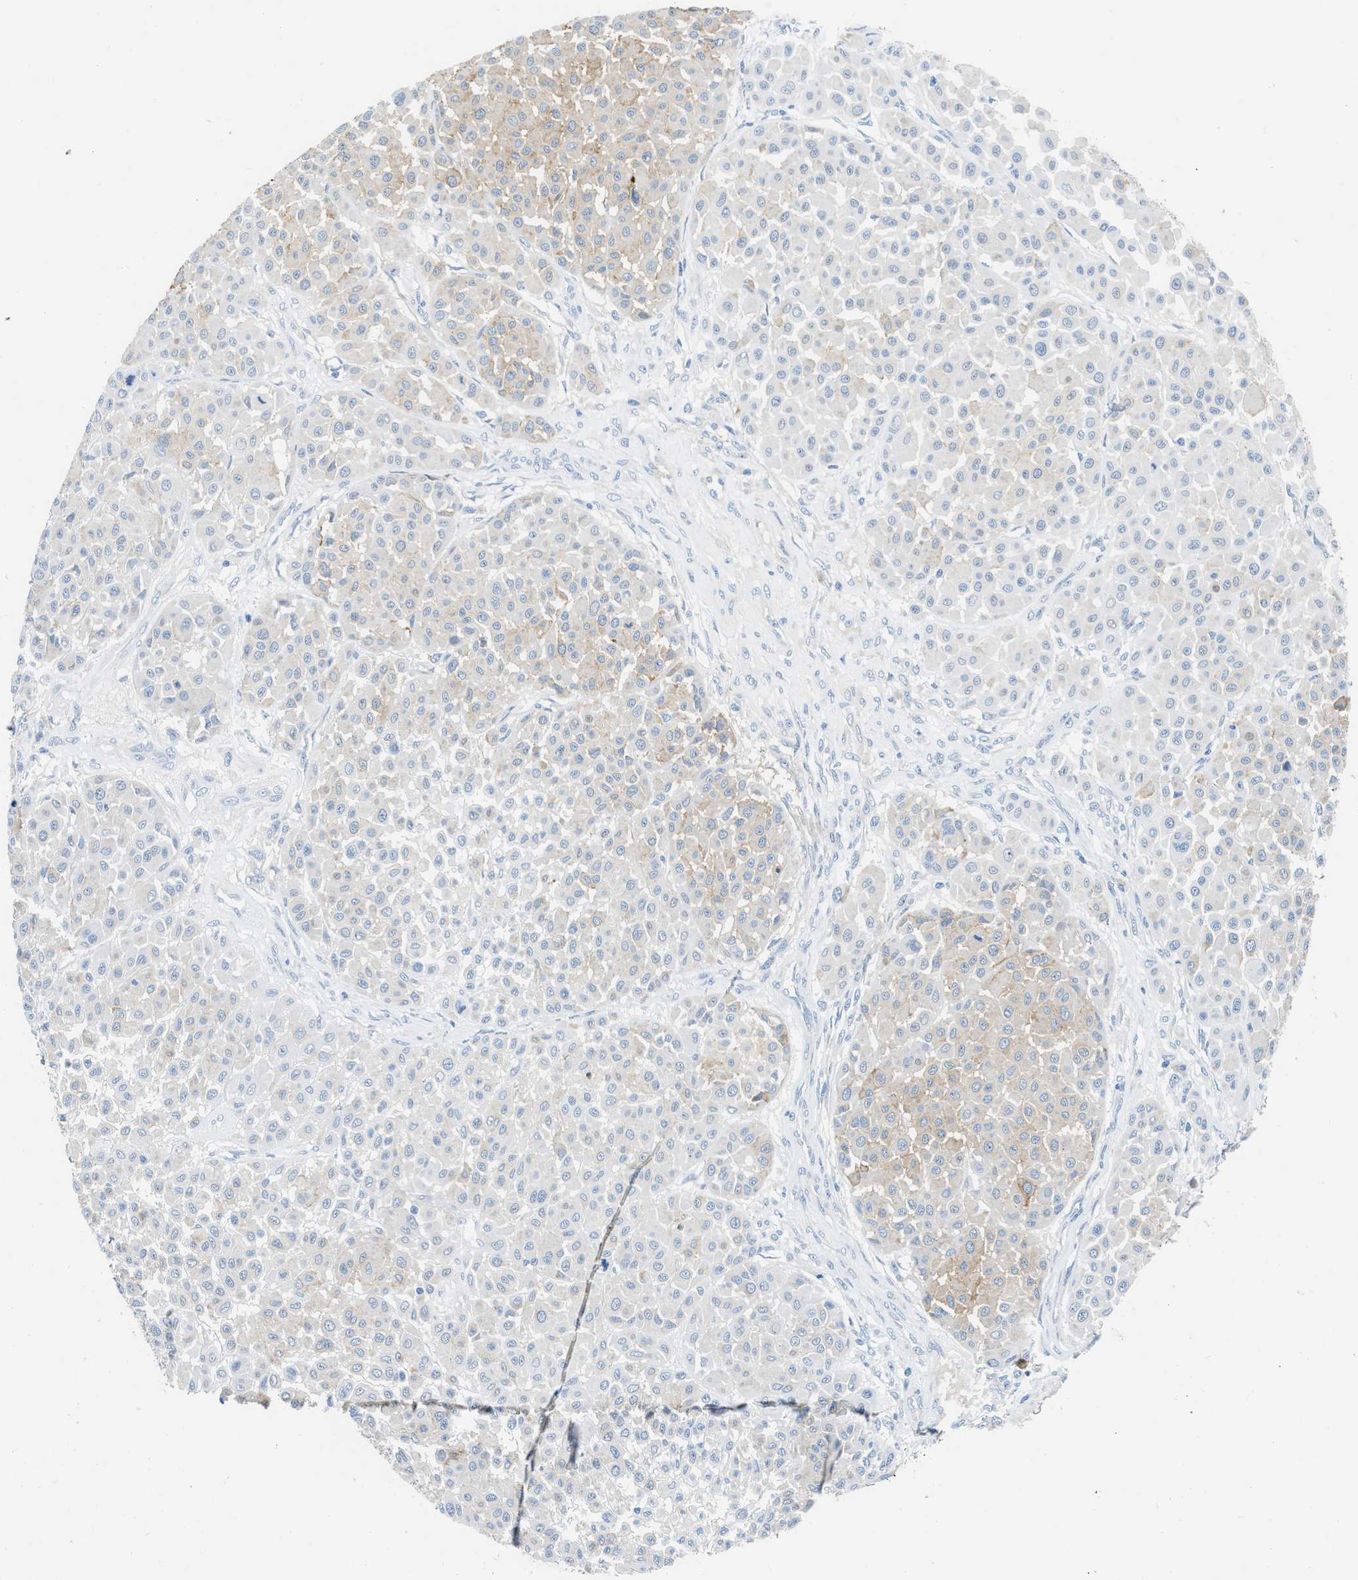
{"staining": {"intensity": "weak", "quantity": "25%-75%", "location": "cytoplasmic/membranous"}, "tissue": "melanoma", "cell_type": "Tumor cells", "image_type": "cancer", "snomed": [{"axis": "morphology", "description": "Malignant melanoma, Metastatic site"}, {"axis": "topography", "description": "Soft tissue"}], "caption": "The image demonstrates staining of melanoma, revealing weak cytoplasmic/membranous protein positivity (brown color) within tumor cells.", "gene": "TSPAN3", "patient": {"sex": "male", "age": 41}}